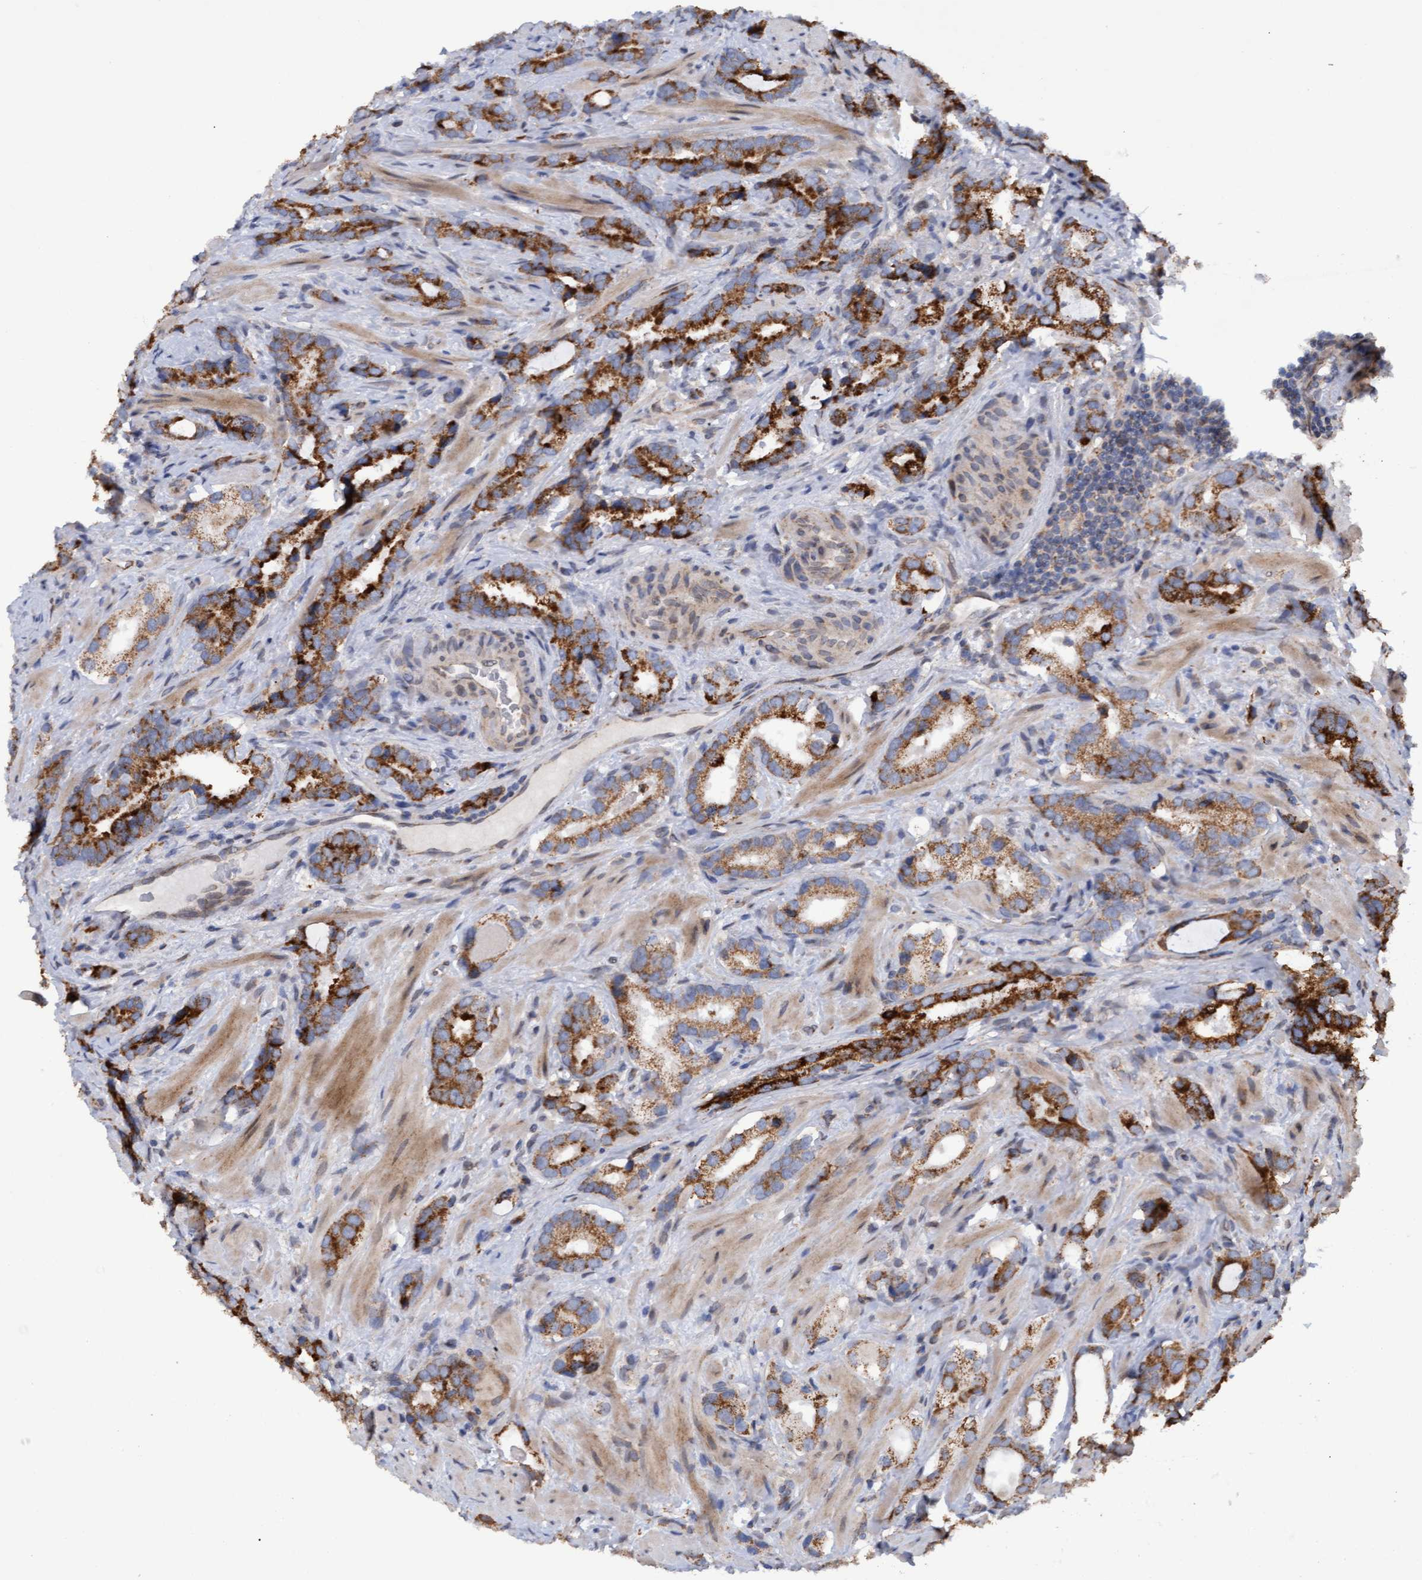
{"staining": {"intensity": "strong", "quantity": ">75%", "location": "cytoplasmic/membranous"}, "tissue": "prostate cancer", "cell_type": "Tumor cells", "image_type": "cancer", "snomed": [{"axis": "morphology", "description": "Adenocarcinoma, High grade"}, {"axis": "topography", "description": "Prostate"}], "caption": "IHC histopathology image of neoplastic tissue: prostate adenocarcinoma (high-grade) stained using IHC shows high levels of strong protein expression localized specifically in the cytoplasmic/membranous of tumor cells, appearing as a cytoplasmic/membranous brown color.", "gene": "MGLL", "patient": {"sex": "male", "age": 63}}